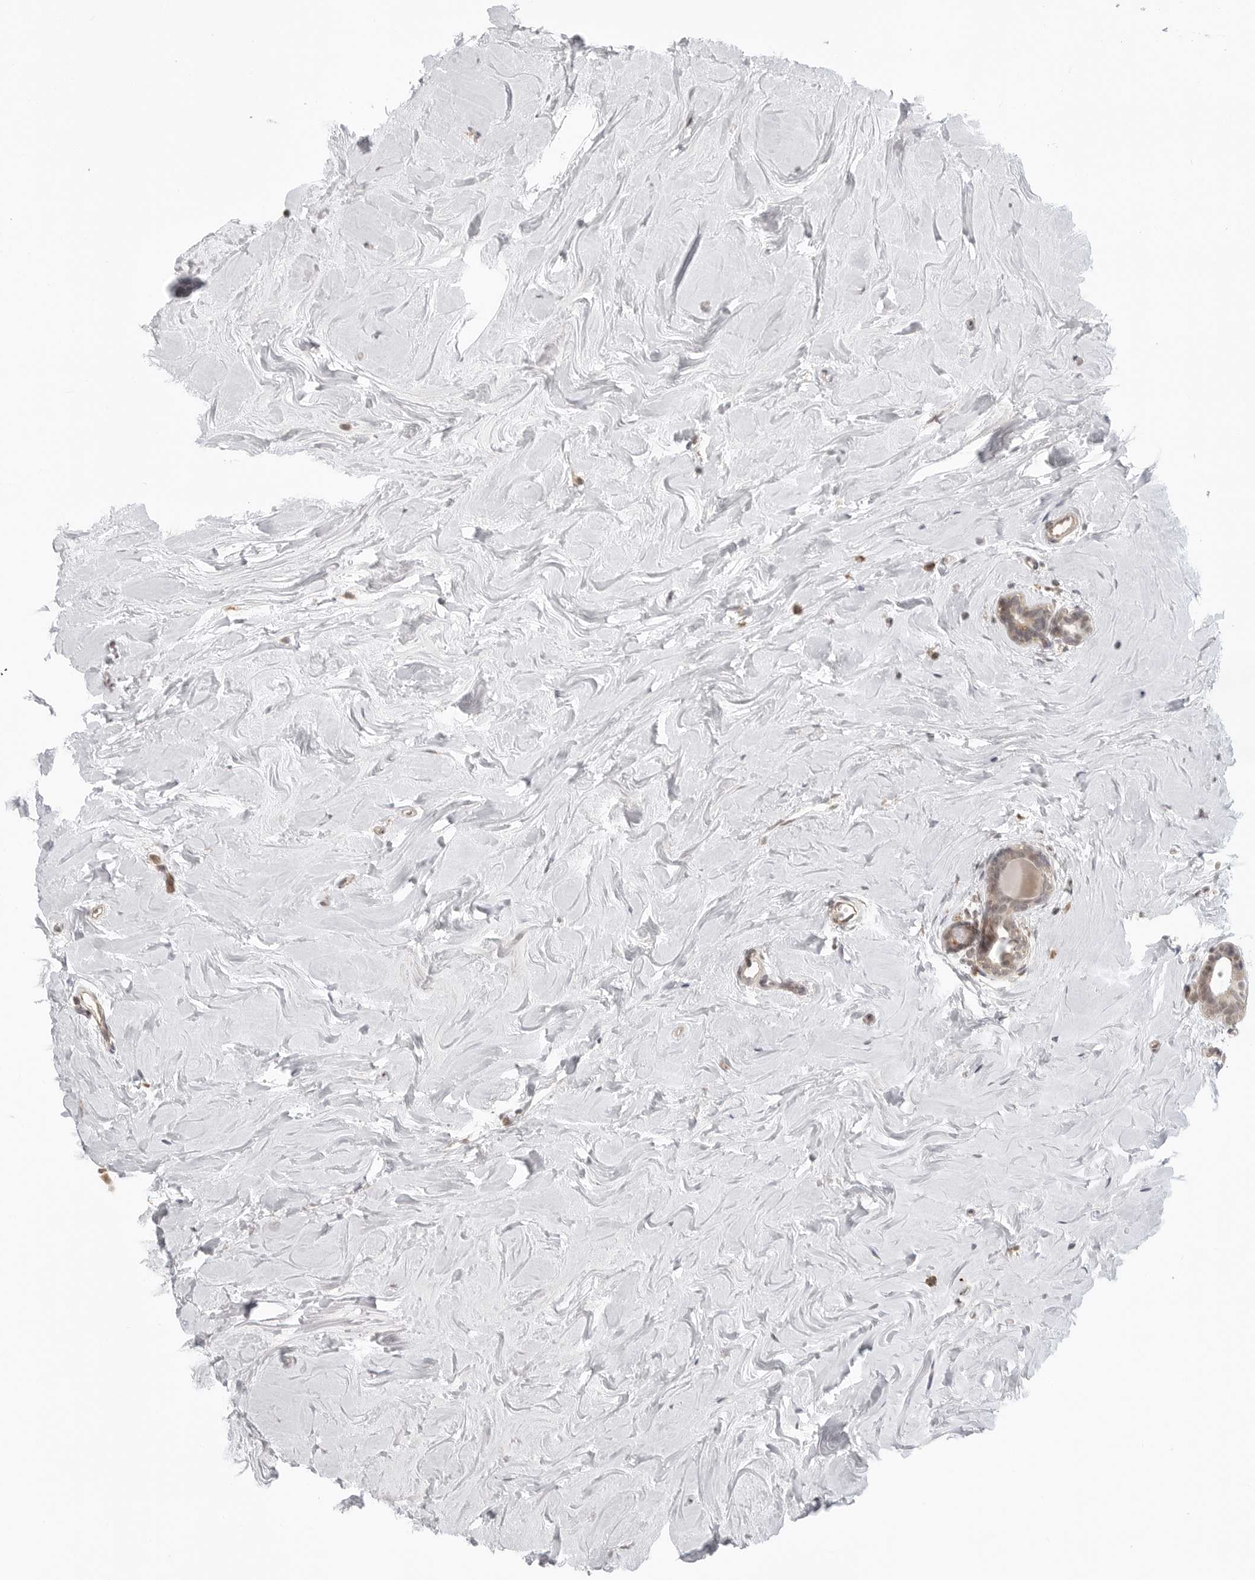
{"staining": {"intensity": "weak", "quantity": ">75%", "location": "cytoplasmic/membranous,nuclear"}, "tissue": "breast cancer", "cell_type": "Tumor cells", "image_type": "cancer", "snomed": [{"axis": "morphology", "description": "Lobular carcinoma"}, {"axis": "topography", "description": "Breast"}], "caption": "Breast cancer stained with DAB (3,3'-diaminobenzidine) immunohistochemistry (IHC) exhibits low levels of weak cytoplasmic/membranous and nuclear positivity in approximately >75% of tumor cells.", "gene": "KALRN", "patient": {"sex": "female", "age": 47}}